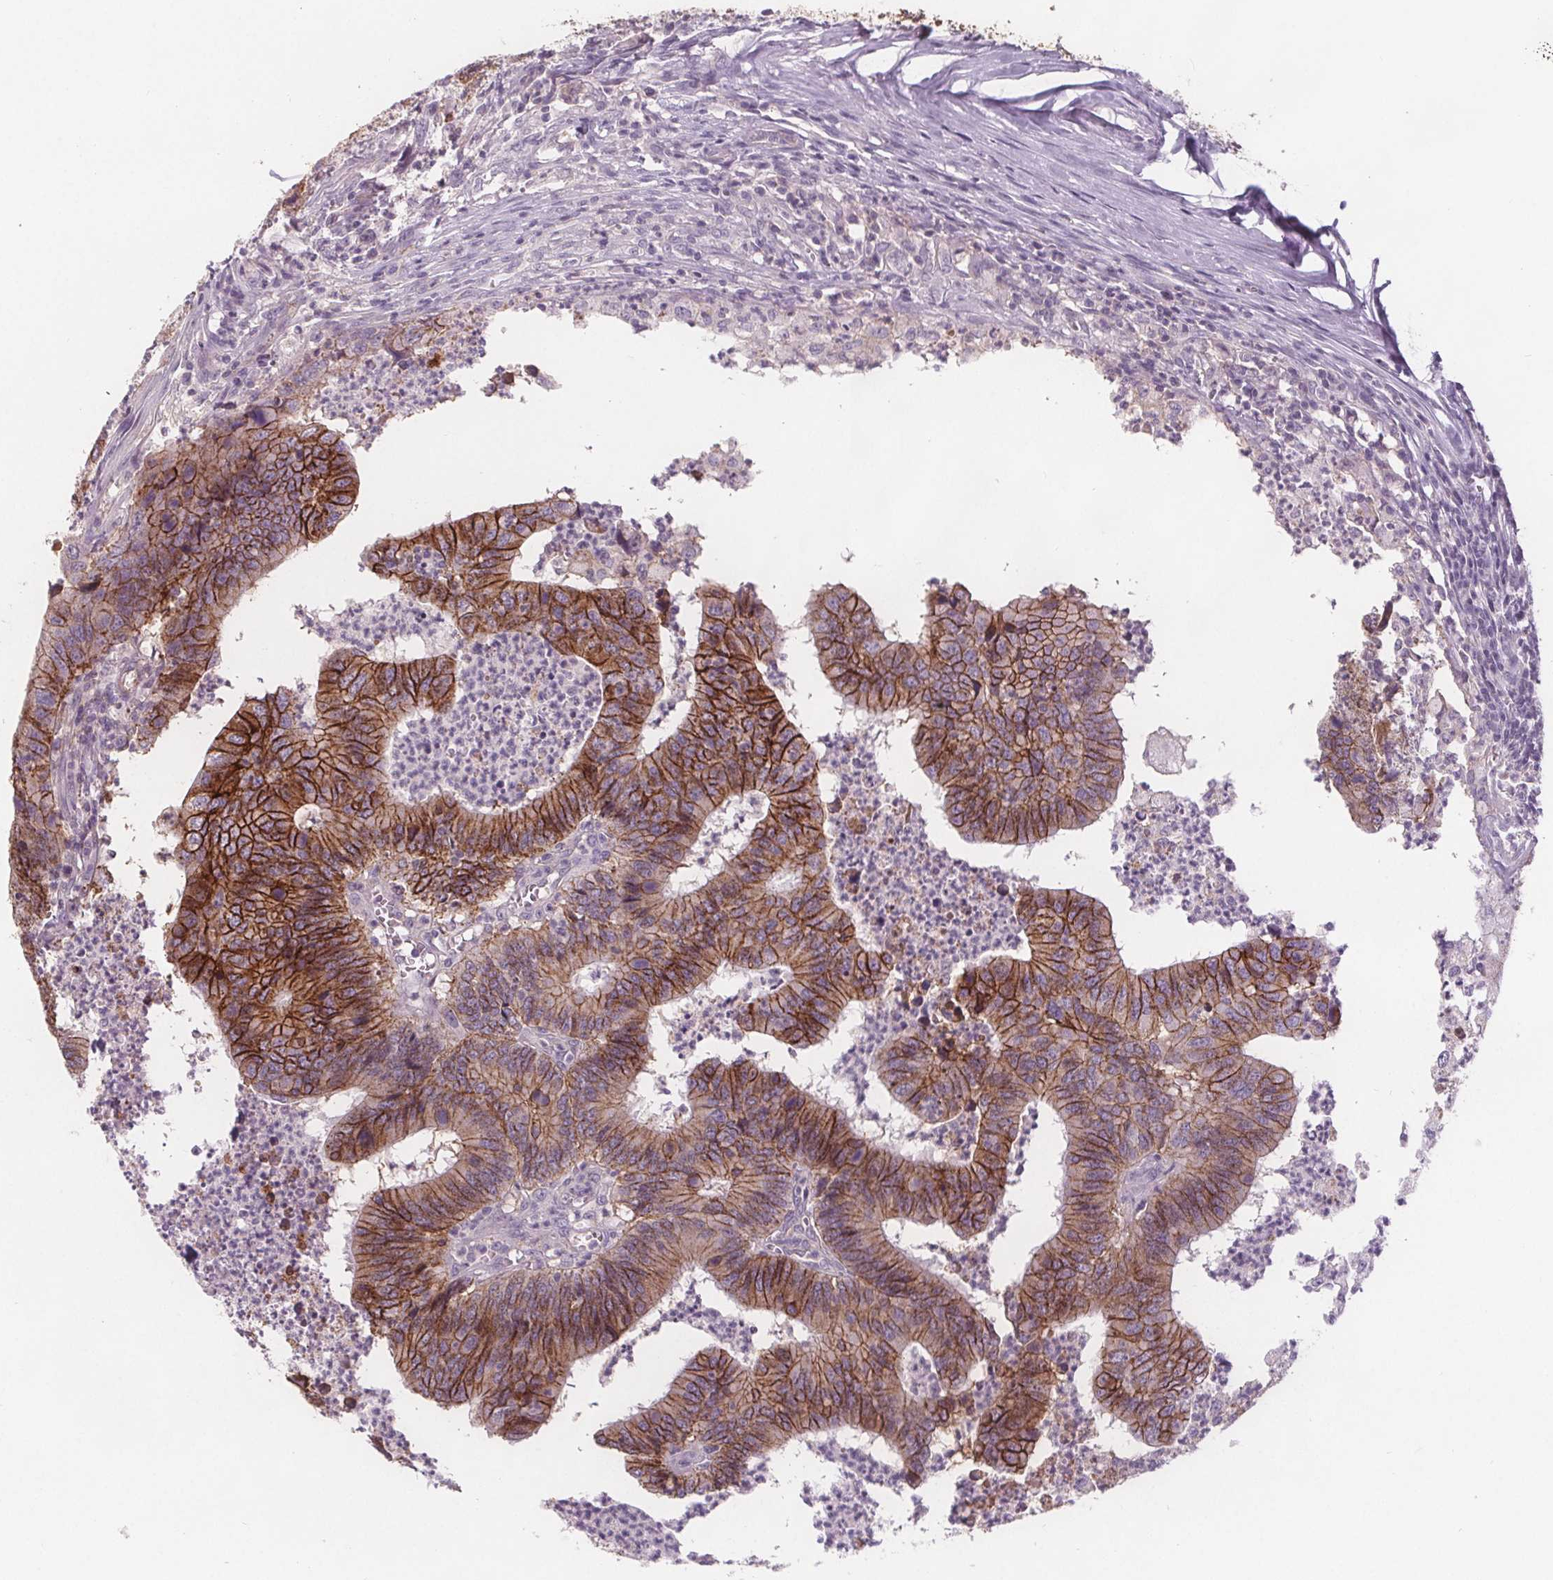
{"staining": {"intensity": "strong", "quantity": ">75%", "location": "cytoplasmic/membranous"}, "tissue": "colorectal cancer", "cell_type": "Tumor cells", "image_type": "cancer", "snomed": [{"axis": "morphology", "description": "Adenocarcinoma, NOS"}, {"axis": "topography", "description": "Colon"}], "caption": "IHC (DAB (3,3'-diaminobenzidine)) staining of colorectal cancer reveals strong cytoplasmic/membranous protein expression in approximately >75% of tumor cells.", "gene": "ATP1A1", "patient": {"sex": "female", "age": 67}}